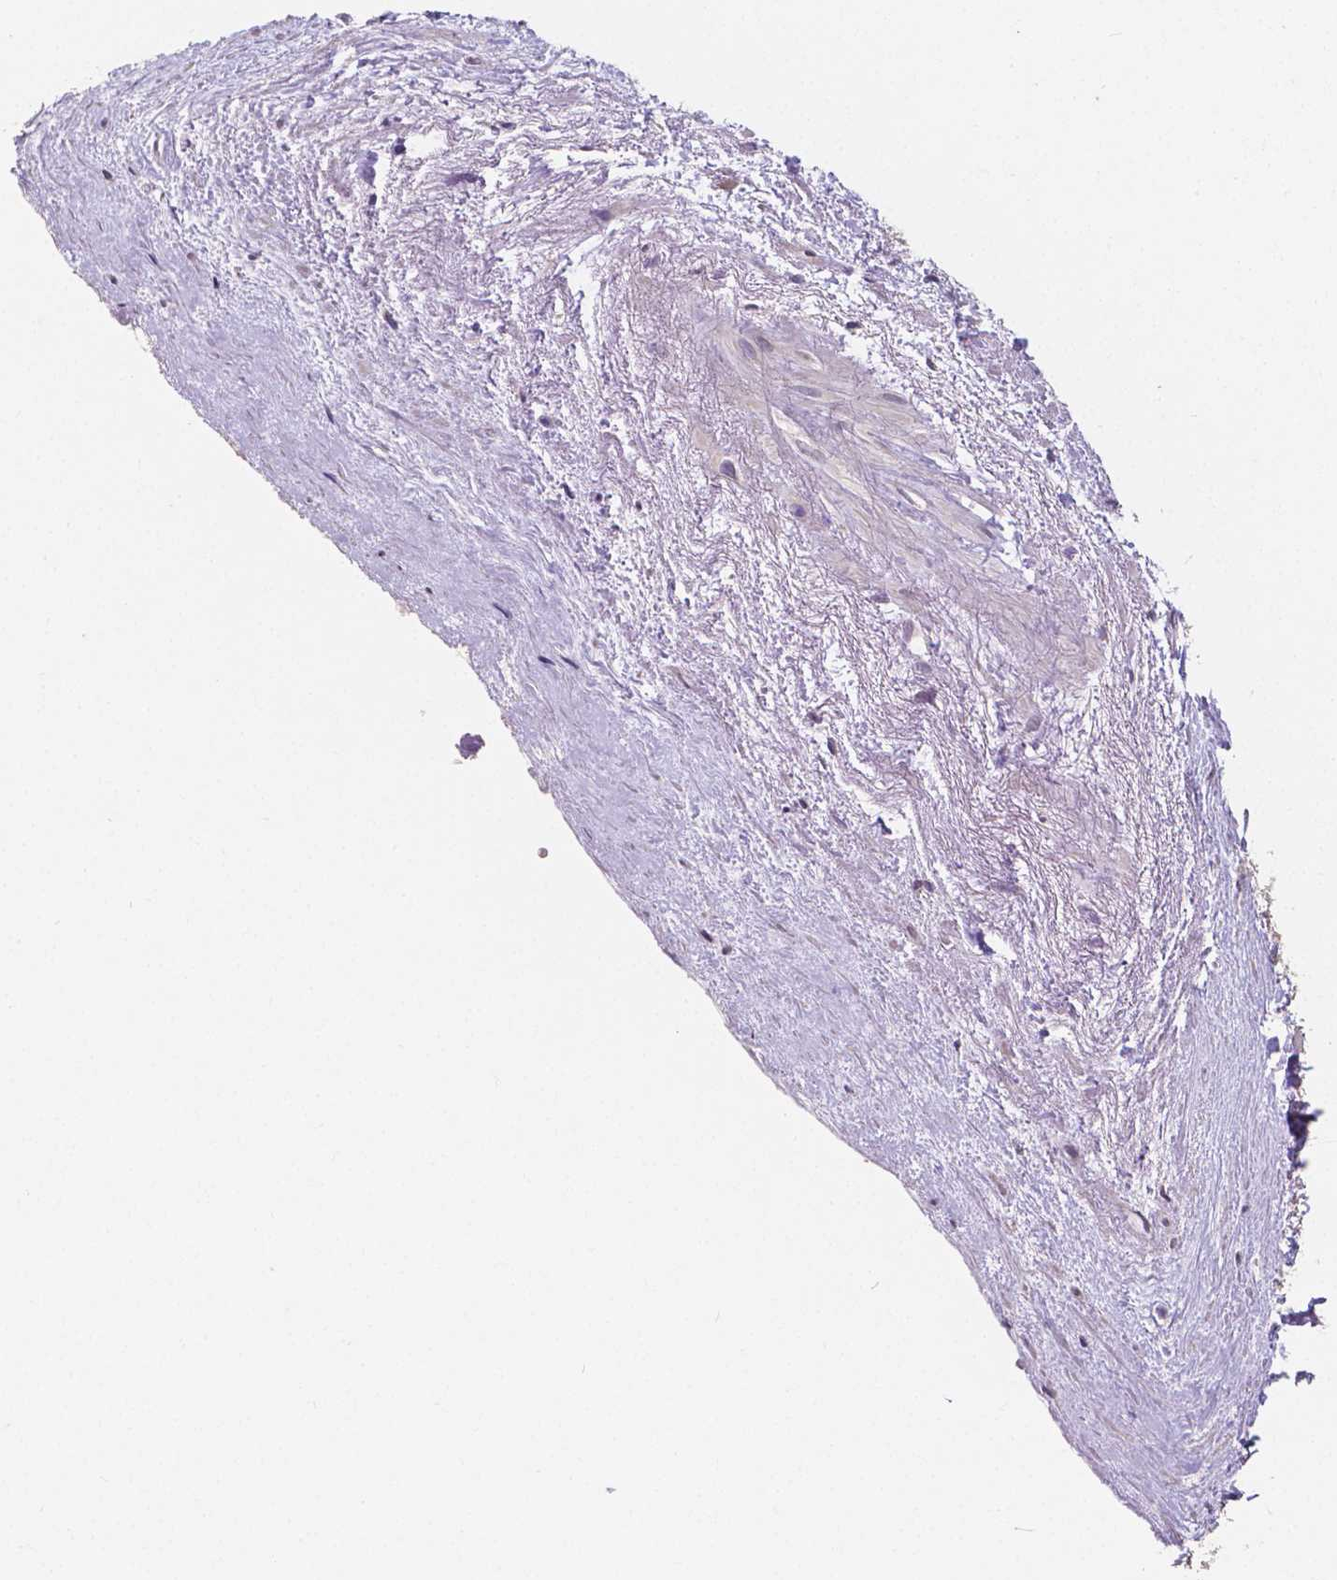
{"staining": {"intensity": "negative", "quantity": "none", "location": "none"}, "tissue": "heart muscle", "cell_type": "Cardiomyocytes", "image_type": "normal", "snomed": [{"axis": "morphology", "description": "Normal tissue, NOS"}, {"axis": "topography", "description": "Heart"}], "caption": "This is a photomicrograph of IHC staining of normal heart muscle, which shows no staining in cardiomyocytes.", "gene": "ELAVL2", "patient": {"sex": "male", "age": 62}}